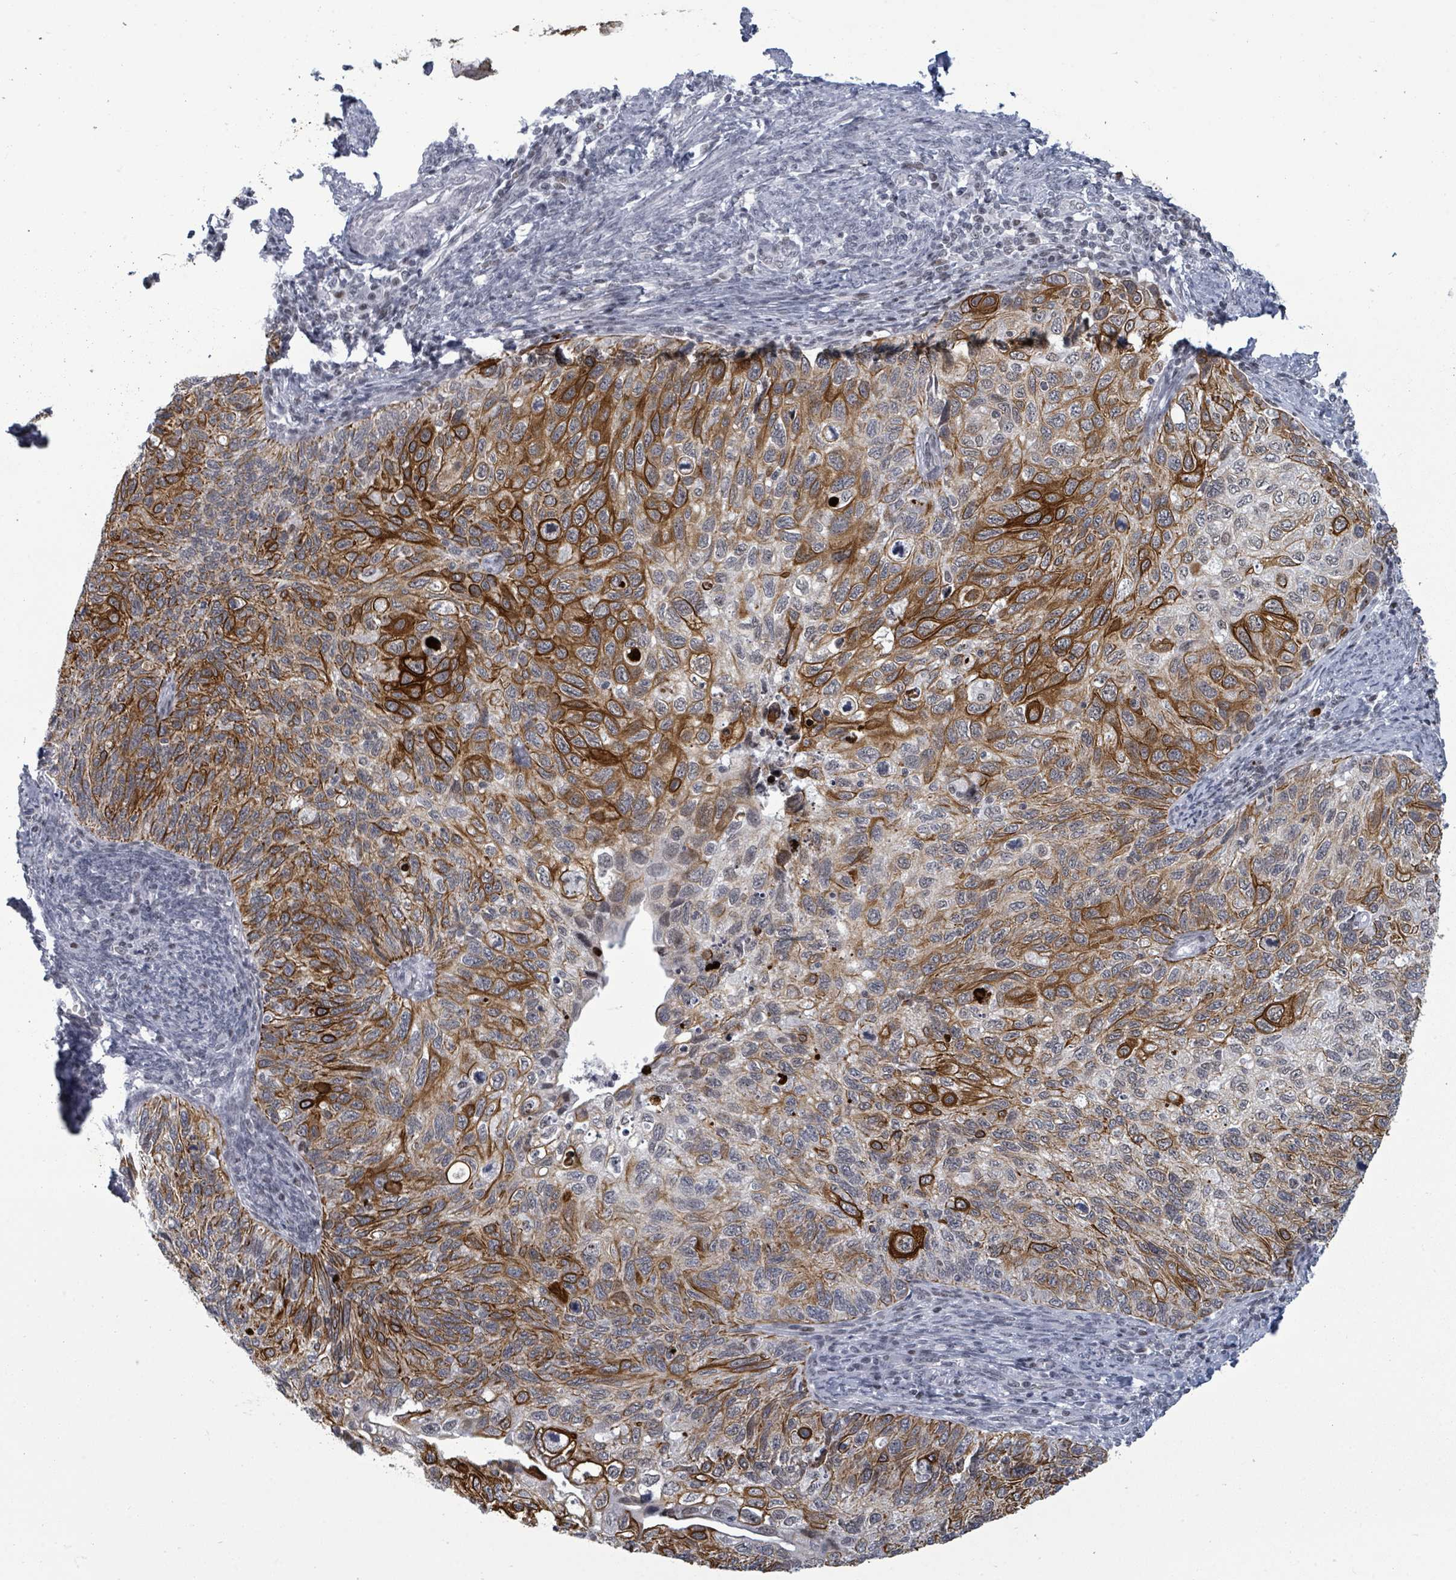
{"staining": {"intensity": "strong", "quantity": ">75%", "location": "cytoplasmic/membranous"}, "tissue": "cervical cancer", "cell_type": "Tumor cells", "image_type": "cancer", "snomed": [{"axis": "morphology", "description": "Squamous cell carcinoma, NOS"}, {"axis": "topography", "description": "Cervix"}], "caption": "Cervical cancer stained with DAB (3,3'-diaminobenzidine) IHC exhibits high levels of strong cytoplasmic/membranous staining in approximately >75% of tumor cells. Using DAB (3,3'-diaminobenzidine) (brown) and hematoxylin (blue) stains, captured at high magnification using brightfield microscopy.", "gene": "ERCC5", "patient": {"sex": "female", "age": 70}}